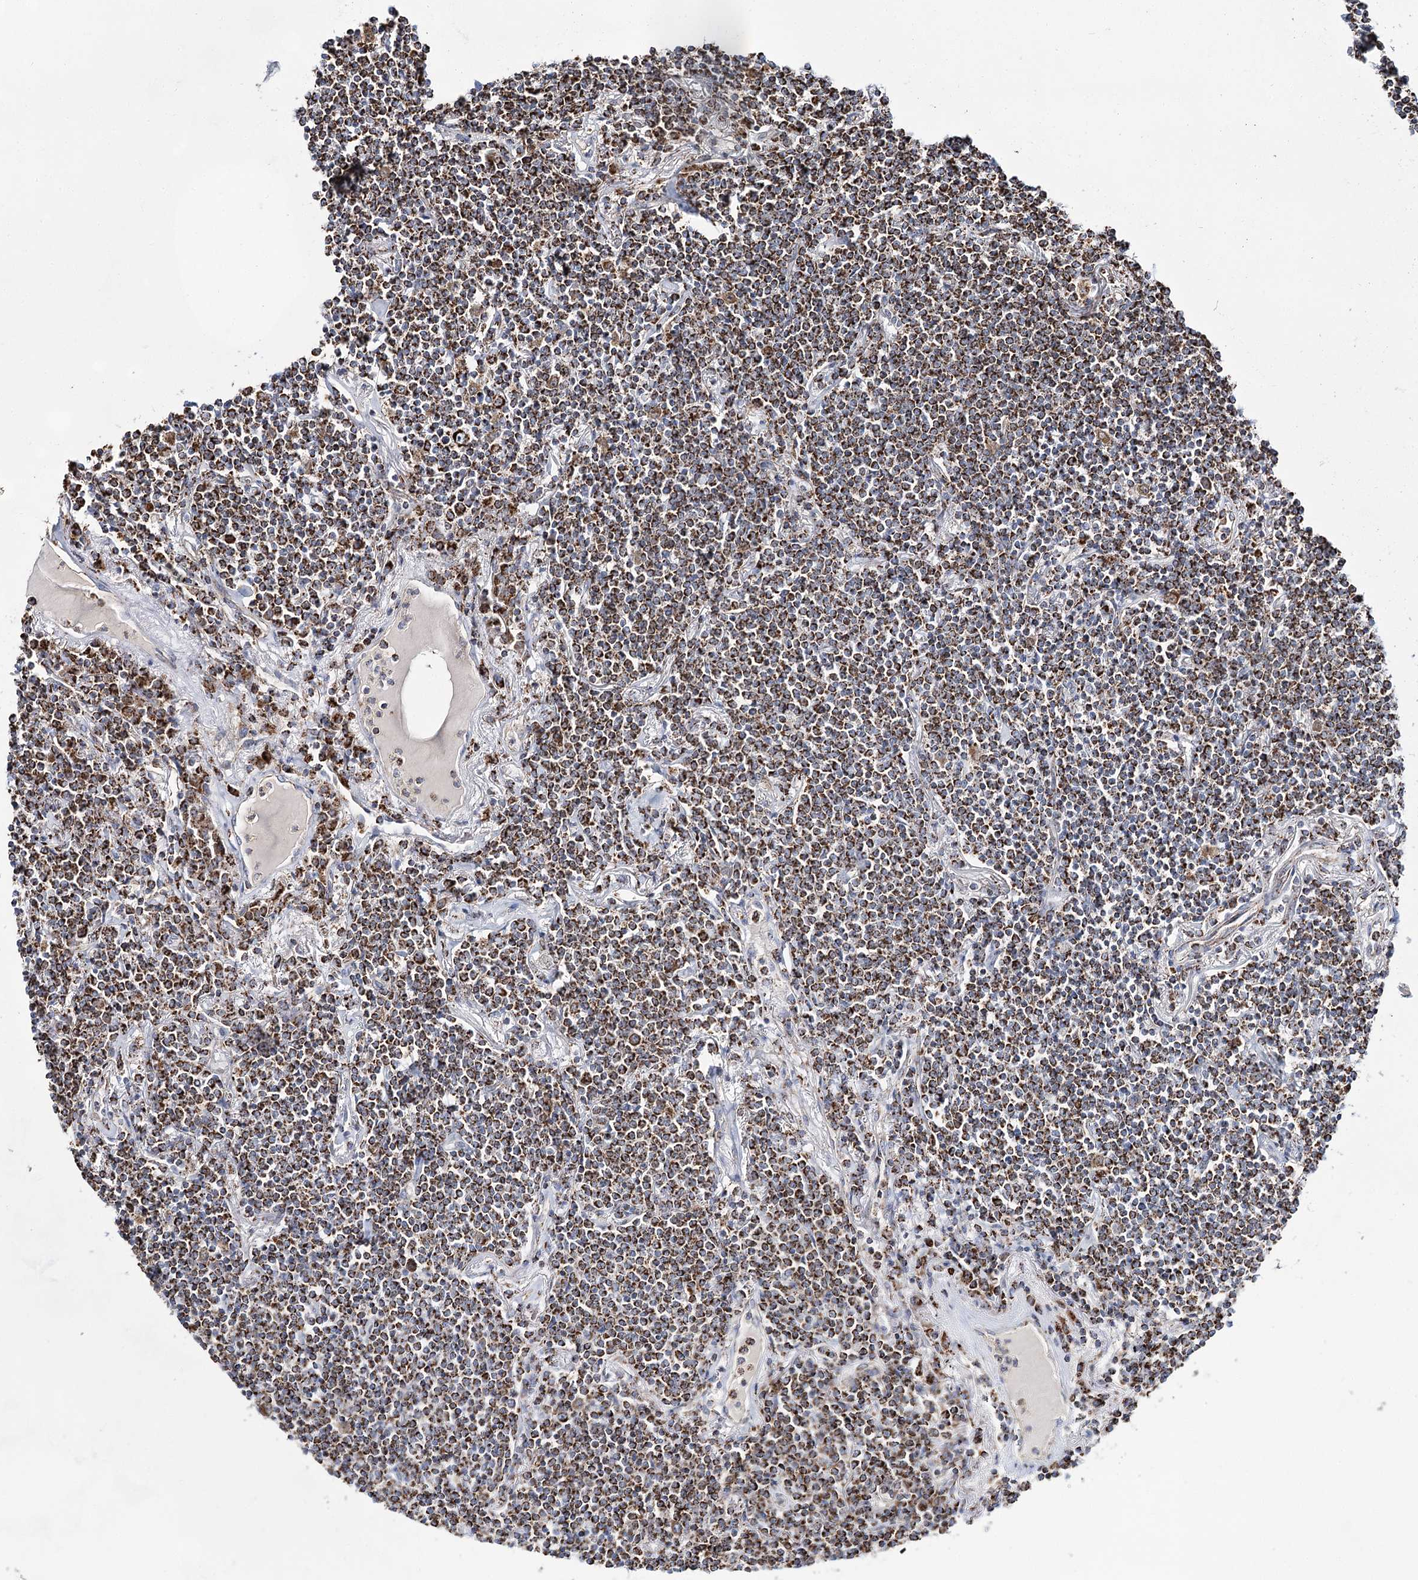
{"staining": {"intensity": "strong", "quantity": ">75%", "location": "cytoplasmic/membranous"}, "tissue": "lymphoma", "cell_type": "Tumor cells", "image_type": "cancer", "snomed": [{"axis": "morphology", "description": "Malignant lymphoma, non-Hodgkin's type, Low grade"}, {"axis": "topography", "description": "Lung"}], "caption": "Brown immunohistochemical staining in human lymphoma demonstrates strong cytoplasmic/membranous expression in approximately >75% of tumor cells. The protein is shown in brown color, while the nuclei are stained blue.", "gene": "NADK2", "patient": {"sex": "female", "age": 71}}